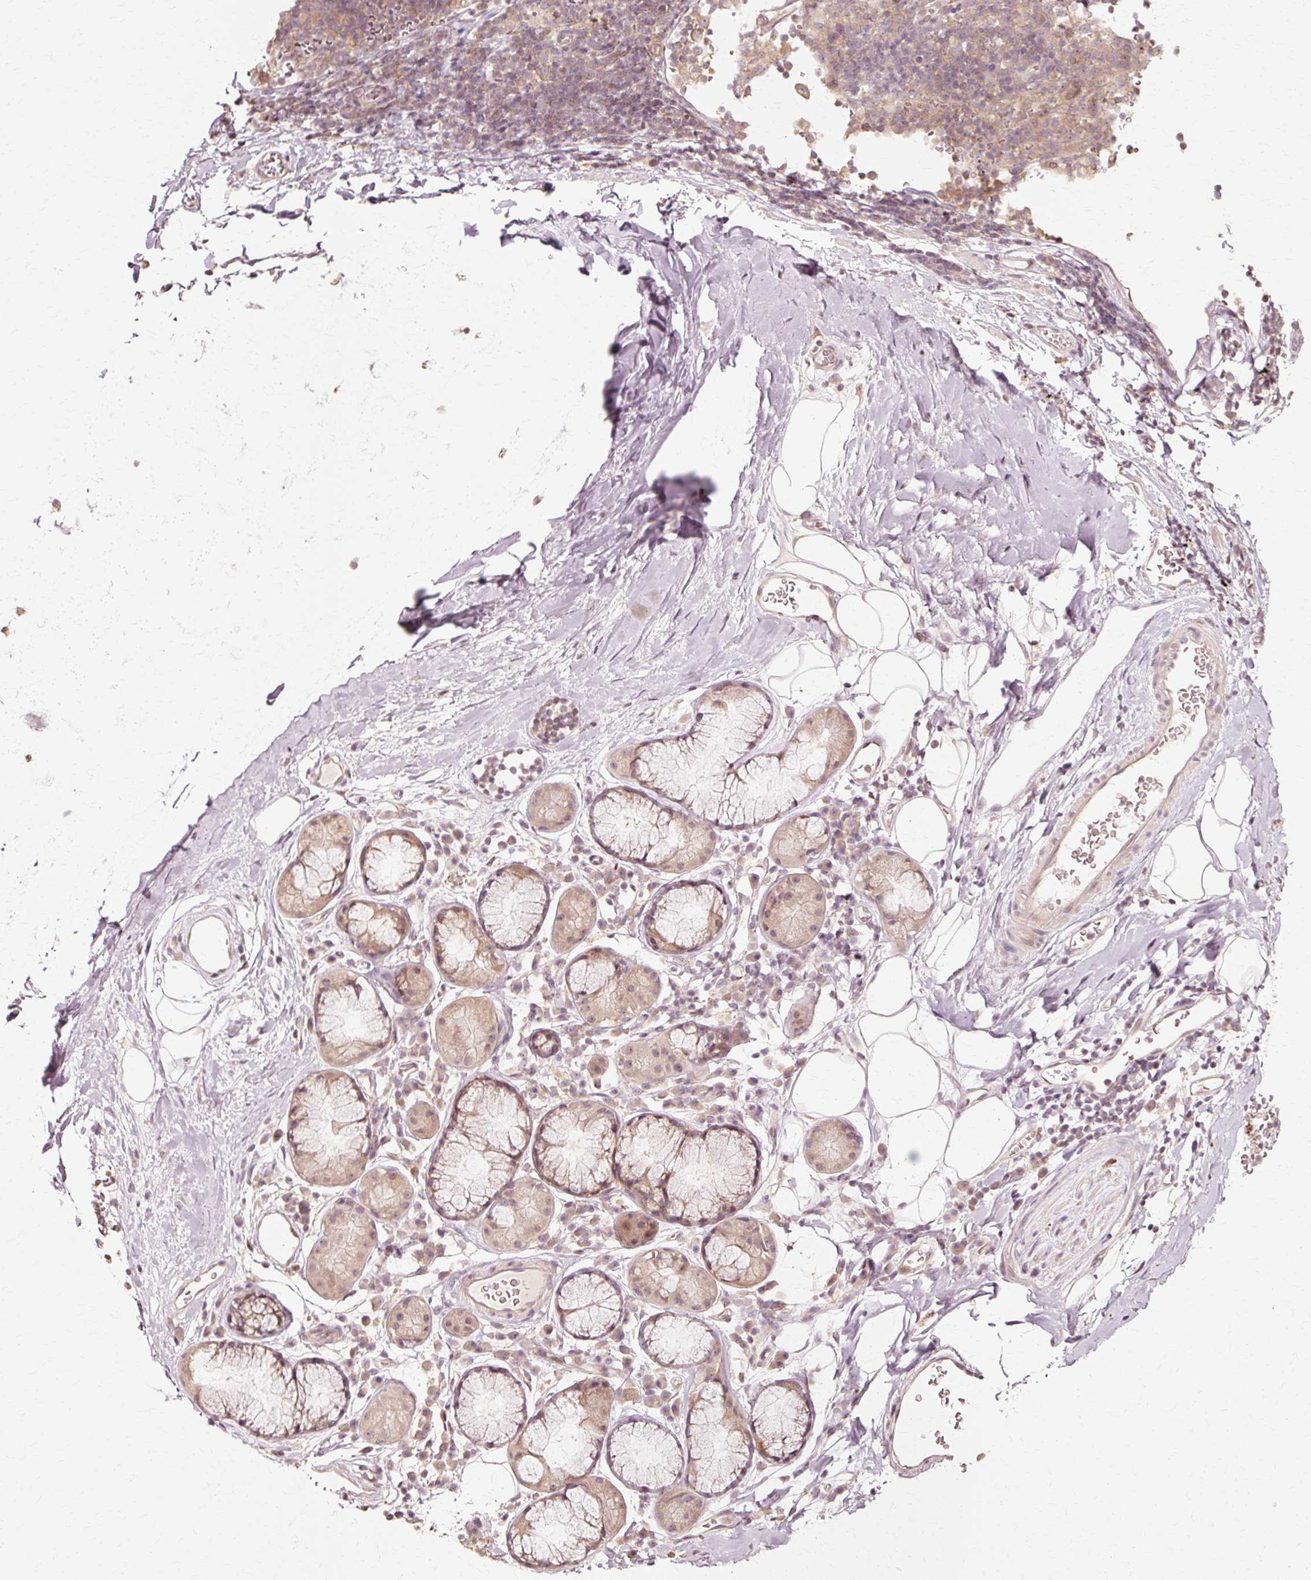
{"staining": {"intensity": "negative", "quantity": "none", "location": "none"}, "tissue": "adipose tissue", "cell_type": "Adipocytes", "image_type": "normal", "snomed": [{"axis": "morphology", "description": "Normal tissue, NOS"}, {"axis": "topography", "description": "Cartilage tissue"}, {"axis": "topography", "description": "Bronchus"}], "caption": "An immunohistochemistry histopathology image of unremarkable adipose tissue is shown. There is no staining in adipocytes of adipose tissue.", "gene": "RGPD5", "patient": {"sex": "male", "age": 58}}